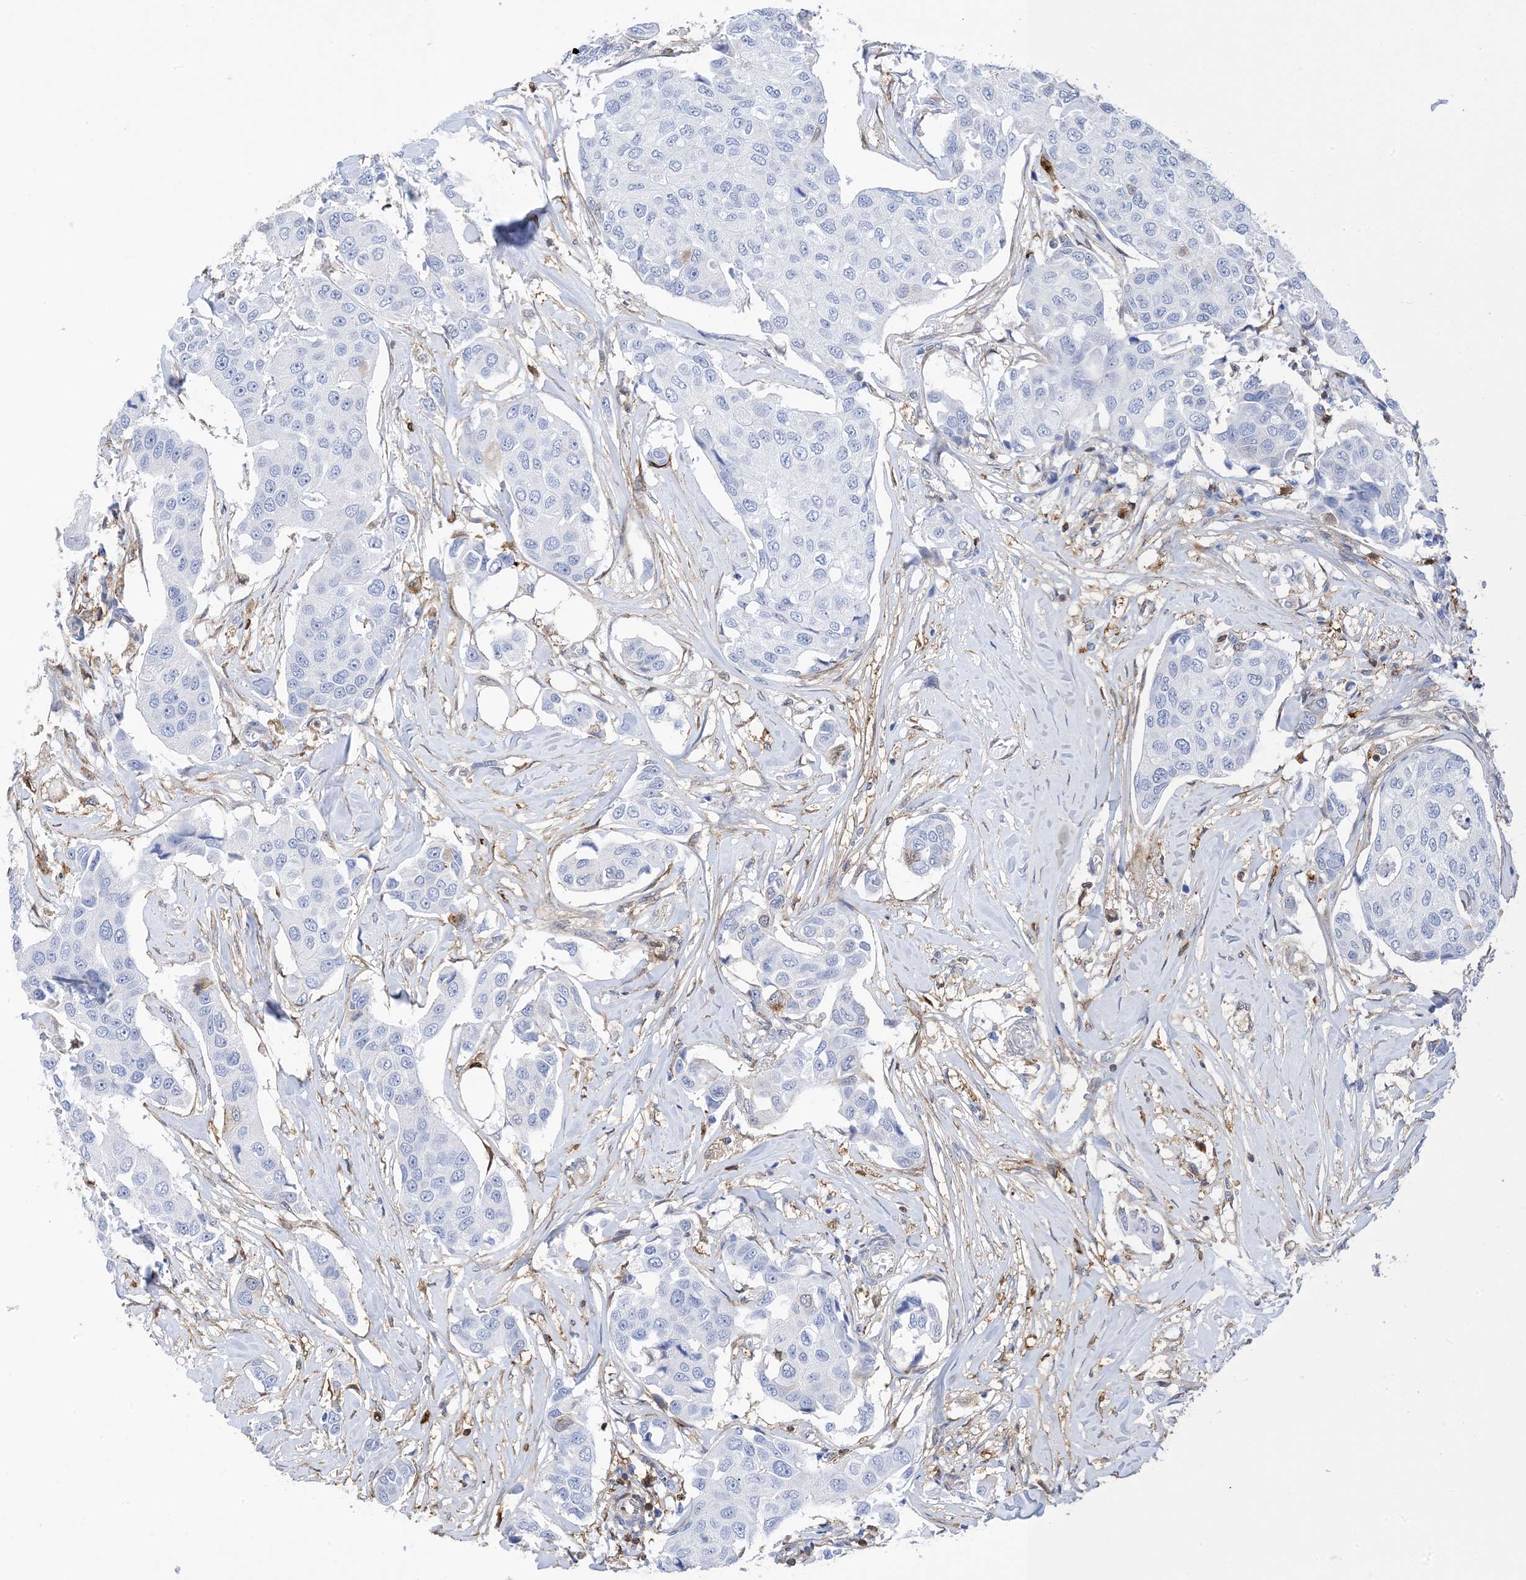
{"staining": {"intensity": "negative", "quantity": "none", "location": "none"}, "tissue": "breast cancer", "cell_type": "Tumor cells", "image_type": "cancer", "snomed": [{"axis": "morphology", "description": "Duct carcinoma"}, {"axis": "topography", "description": "Breast"}], "caption": "This is a histopathology image of immunohistochemistry (IHC) staining of breast cancer, which shows no expression in tumor cells.", "gene": "ANXA1", "patient": {"sex": "female", "age": 80}}